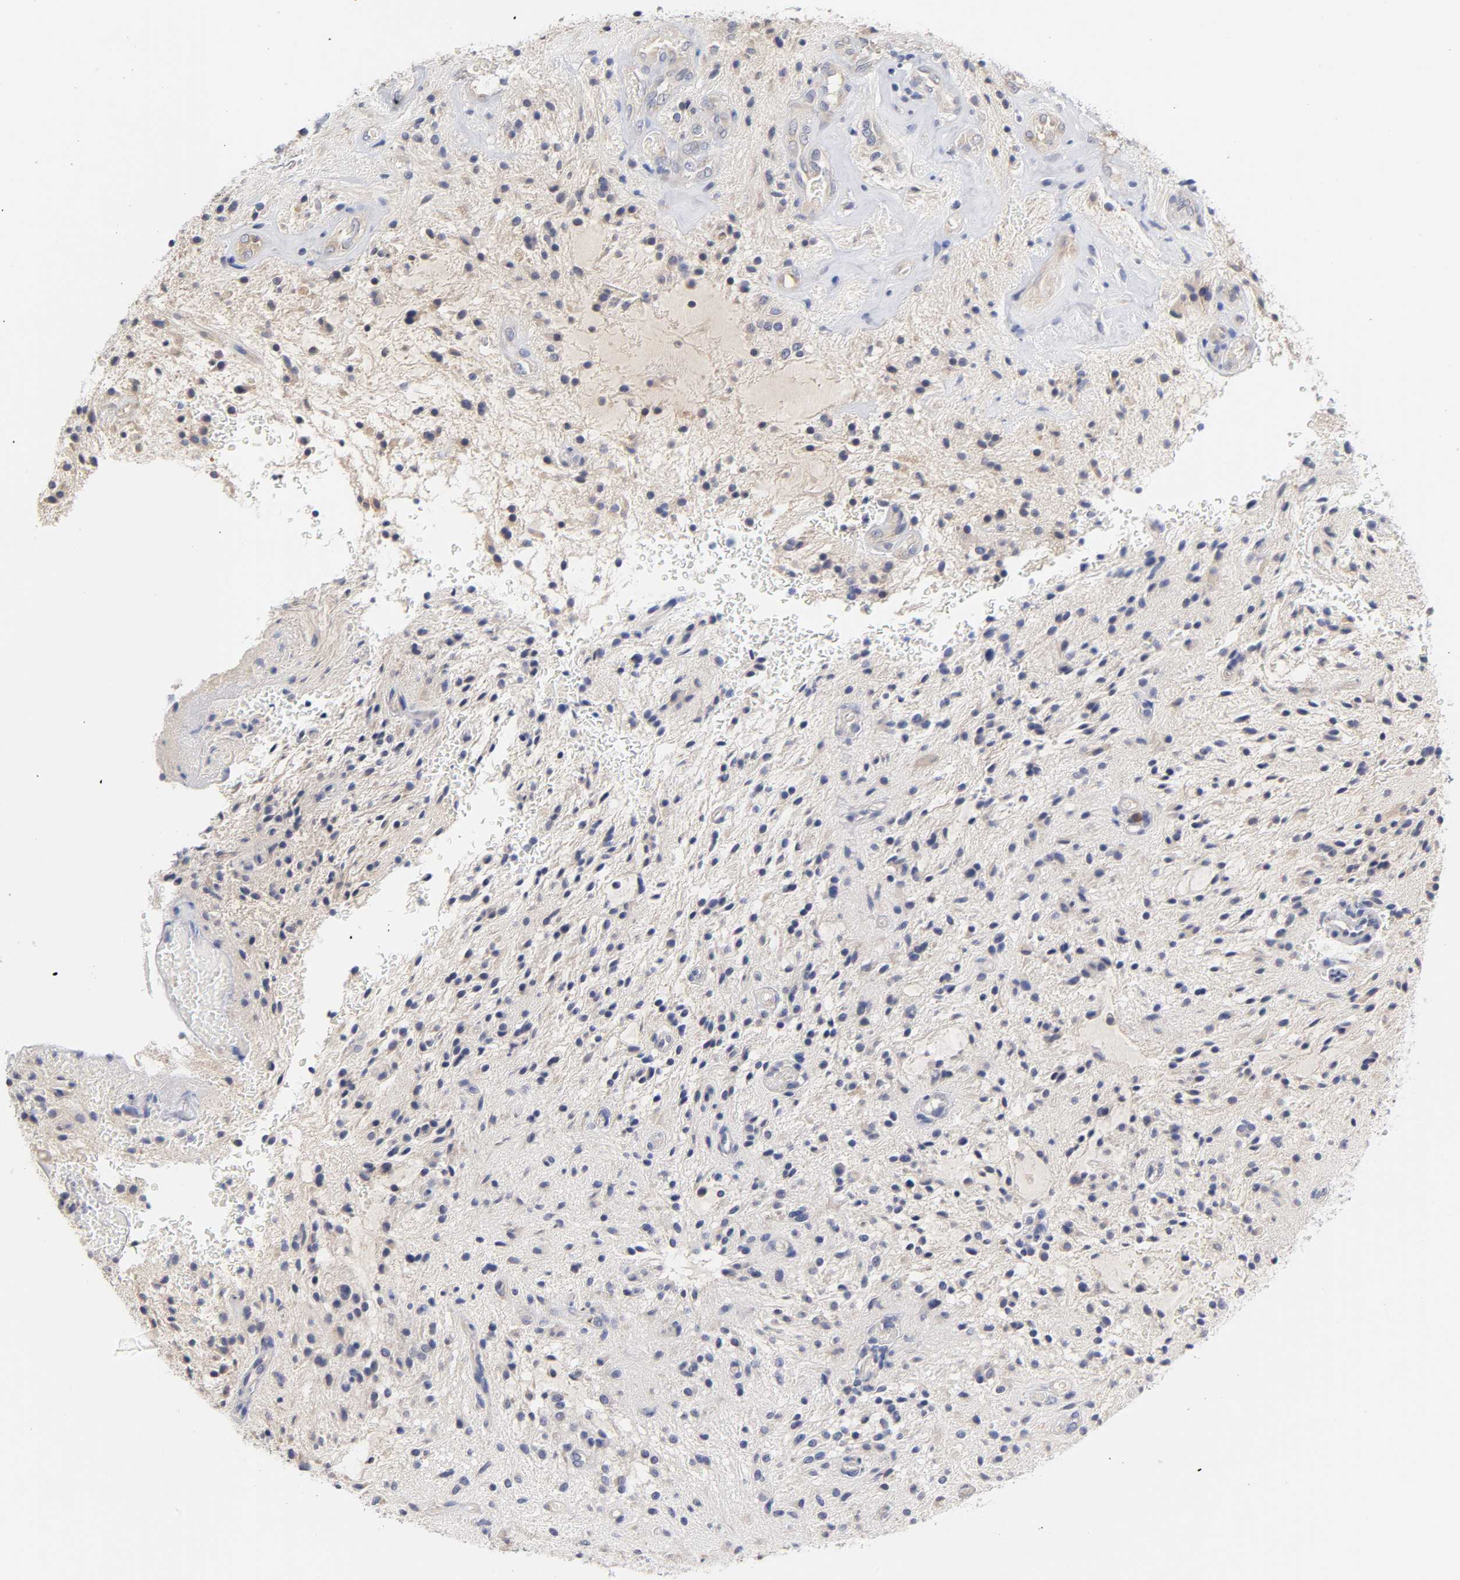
{"staining": {"intensity": "weak", "quantity": "25%-75%", "location": "cytoplasmic/membranous"}, "tissue": "glioma", "cell_type": "Tumor cells", "image_type": "cancer", "snomed": [{"axis": "morphology", "description": "Glioma, malignant, NOS"}, {"axis": "topography", "description": "Cerebellum"}], "caption": "Immunohistochemistry micrograph of human glioma stained for a protein (brown), which demonstrates low levels of weak cytoplasmic/membranous expression in approximately 25%-75% of tumor cells.", "gene": "RPS29", "patient": {"sex": "female", "age": 10}}